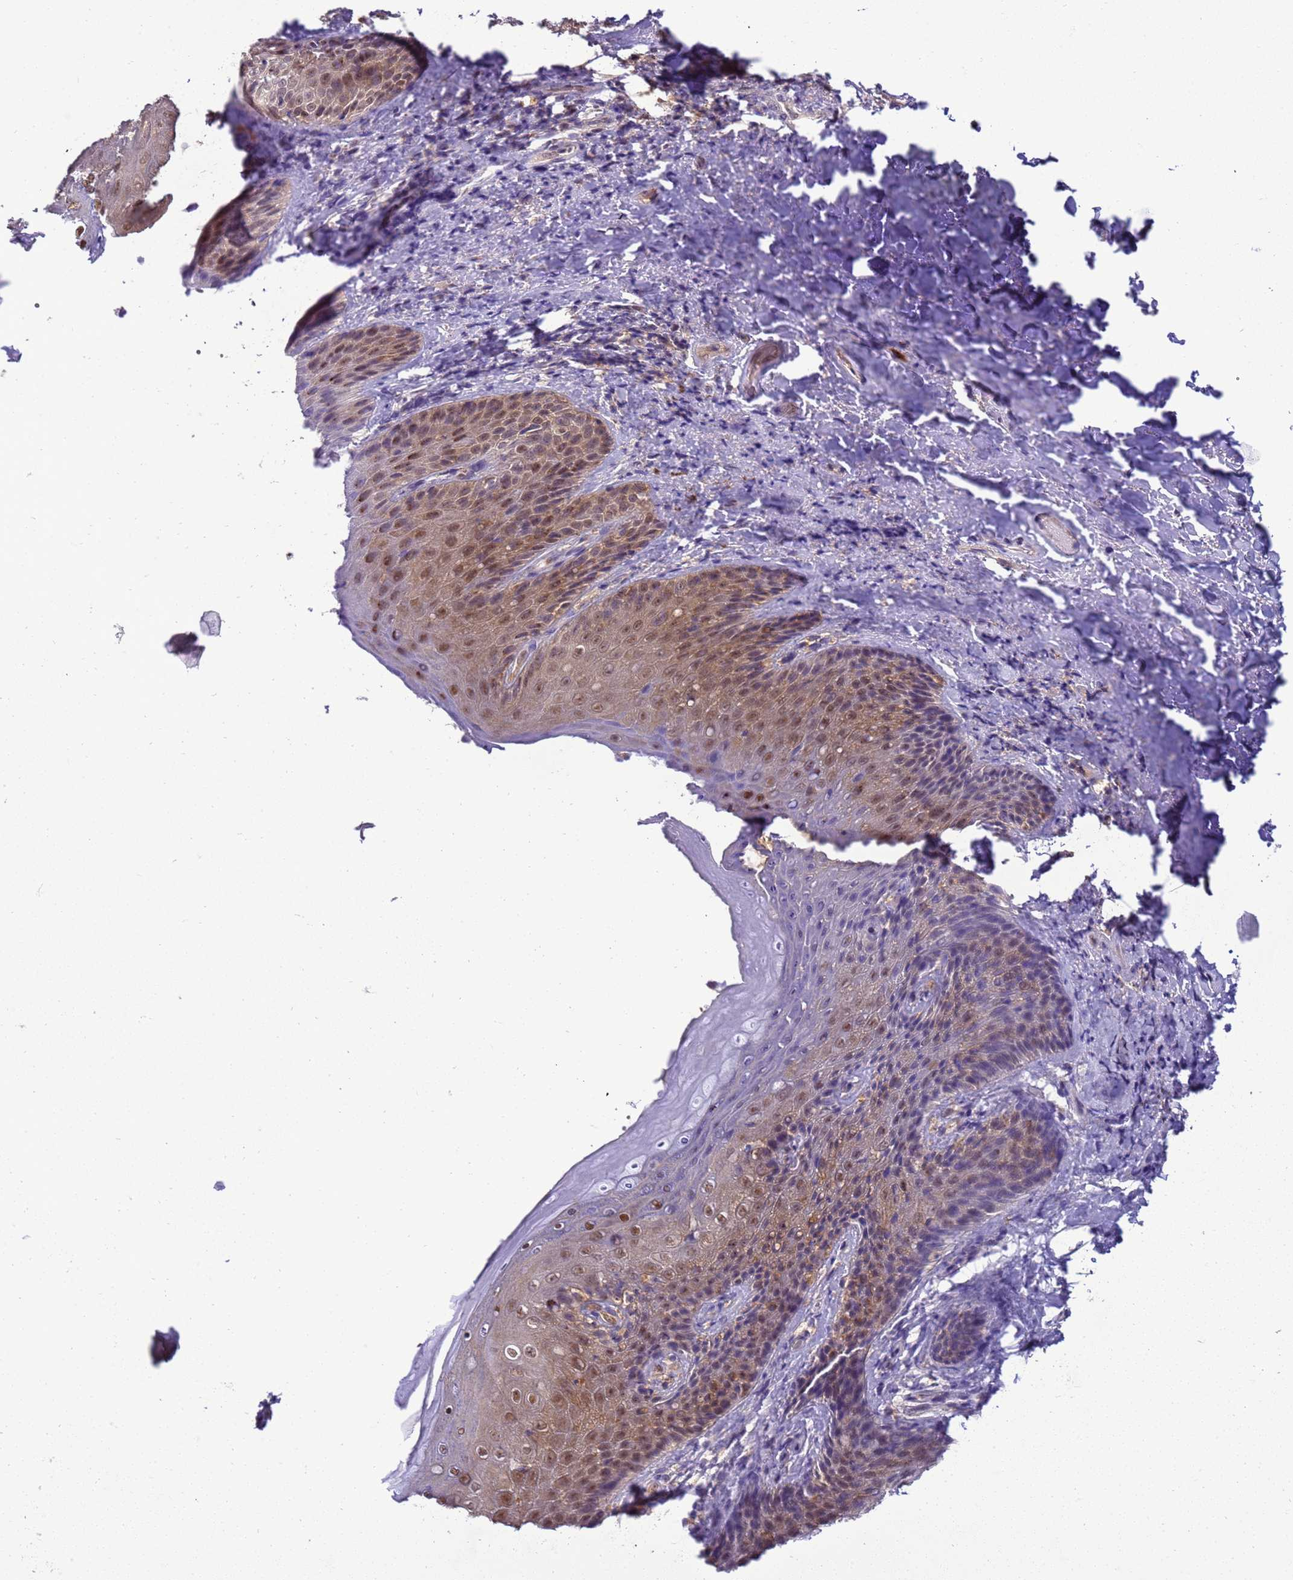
{"staining": {"intensity": "moderate", "quantity": "25%-75%", "location": "cytoplasmic/membranous,nuclear"}, "tissue": "skin", "cell_type": "Epidermal cells", "image_type": "normal", "snomed": [{"axis": "morphology", "description": "Normal tissue, NOS"}, {"axis": "topography", "description": "Anal"}], "caption": "Epidermal cells exhibit medium levels of moderate cytoplasmic/membranous,nuclear positivity in about 25%-75% of cells in benign human skin. The protein of interest is stained brown, and the nuclei are stained in blue (DAB (3,3'-diaminobenzidine) IHC with brightfield microscopy, high magnification).", "gene": "DDI2", "patient": {"sex": "female", "age": 89}}